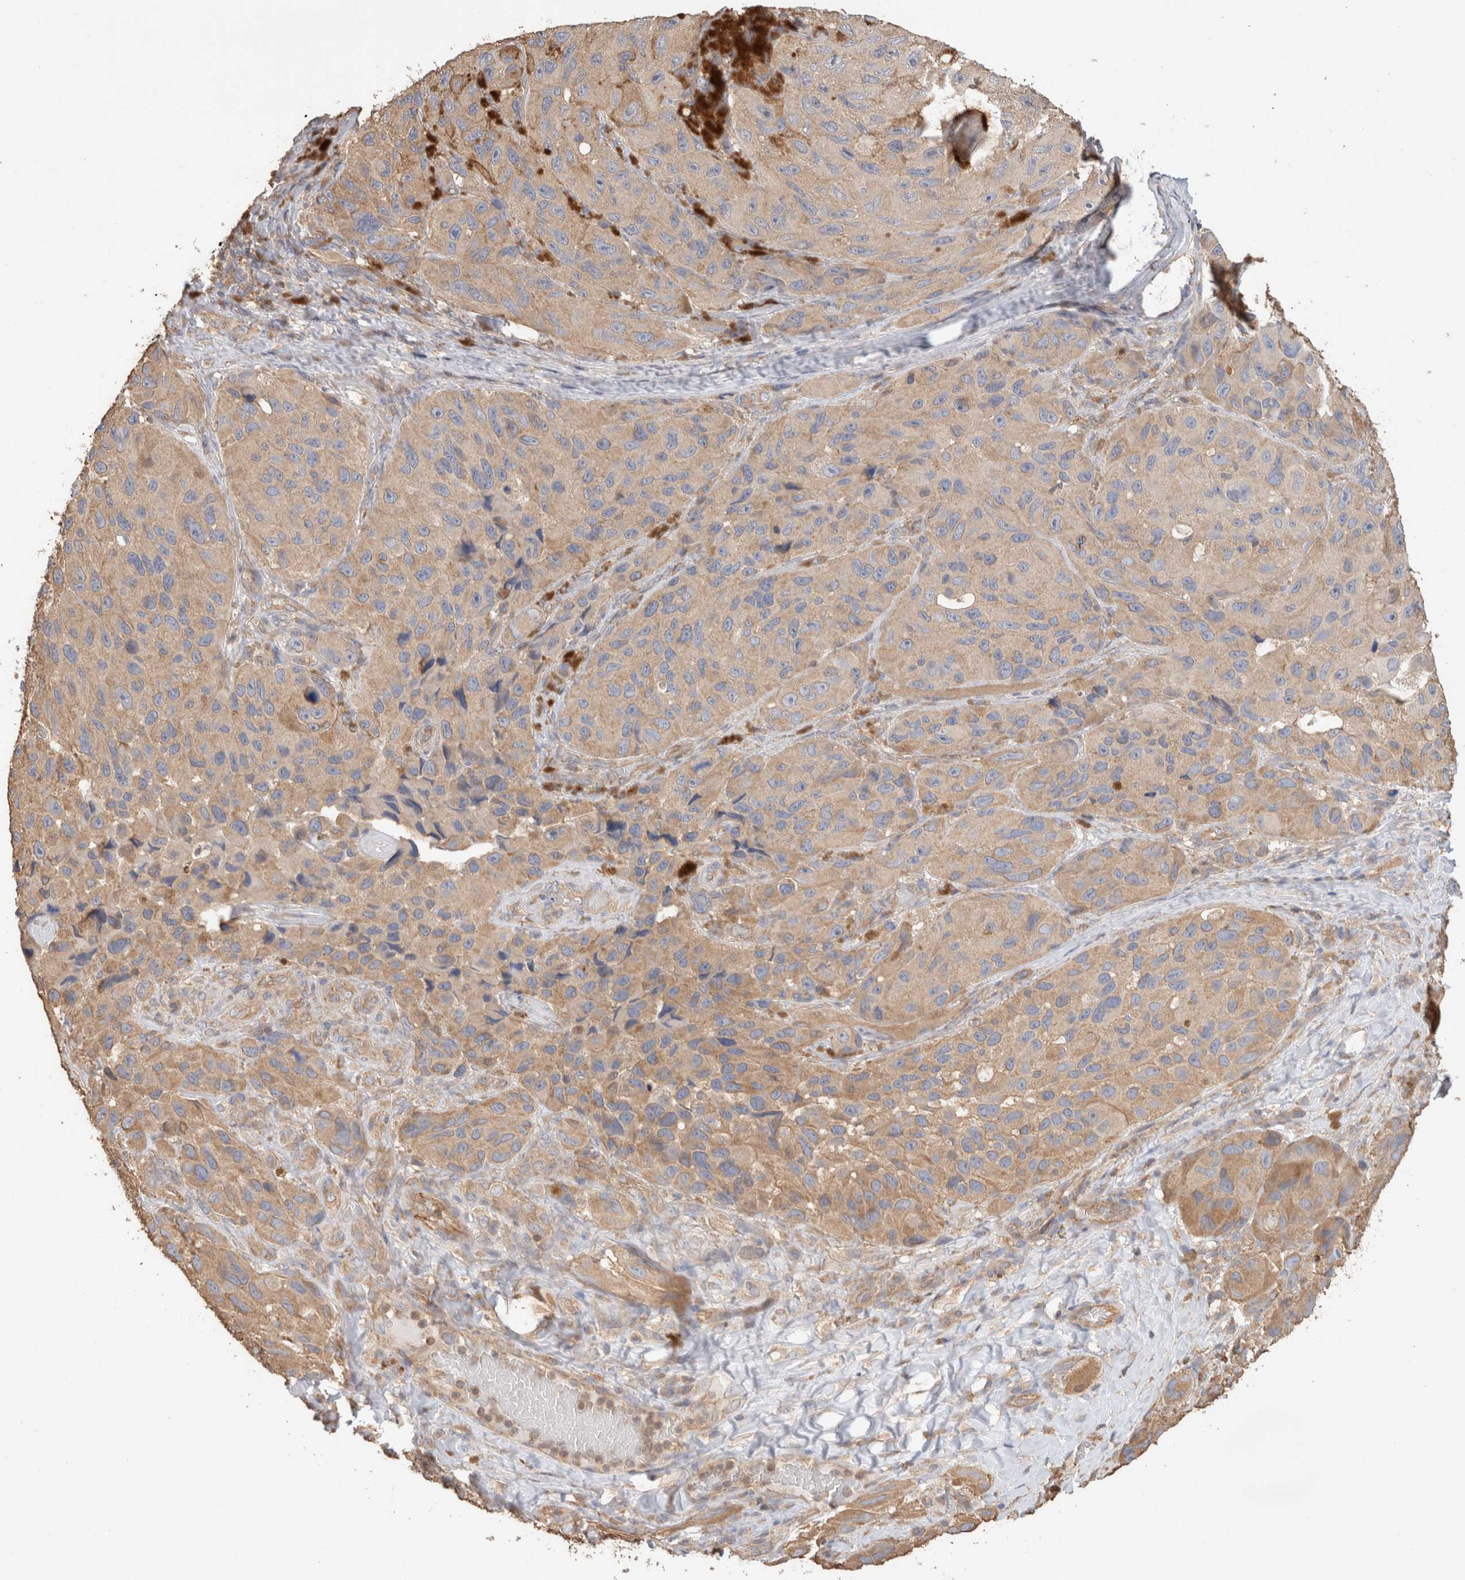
{"staining": {"intensity": "weak", "quantity": ">75%", "location": "cytoplasmic/membranous"}, "tissue": "melanoma", "cell_type": "Tumor cells", "image_type": "cancer", "snomed": [{"axis": "morphology", "description": "Malignant melanoma, NOS"}, {"axis": "topography", "description": "Skin"}], "caption": "Brown immunohistochemical staining in malignant melanoma demonstrates weak cytoplasmic/membranous staining in about >75% of tumor cells.", "gene": "CFAP418", "patient": {"sex": "female", "age": 73}}